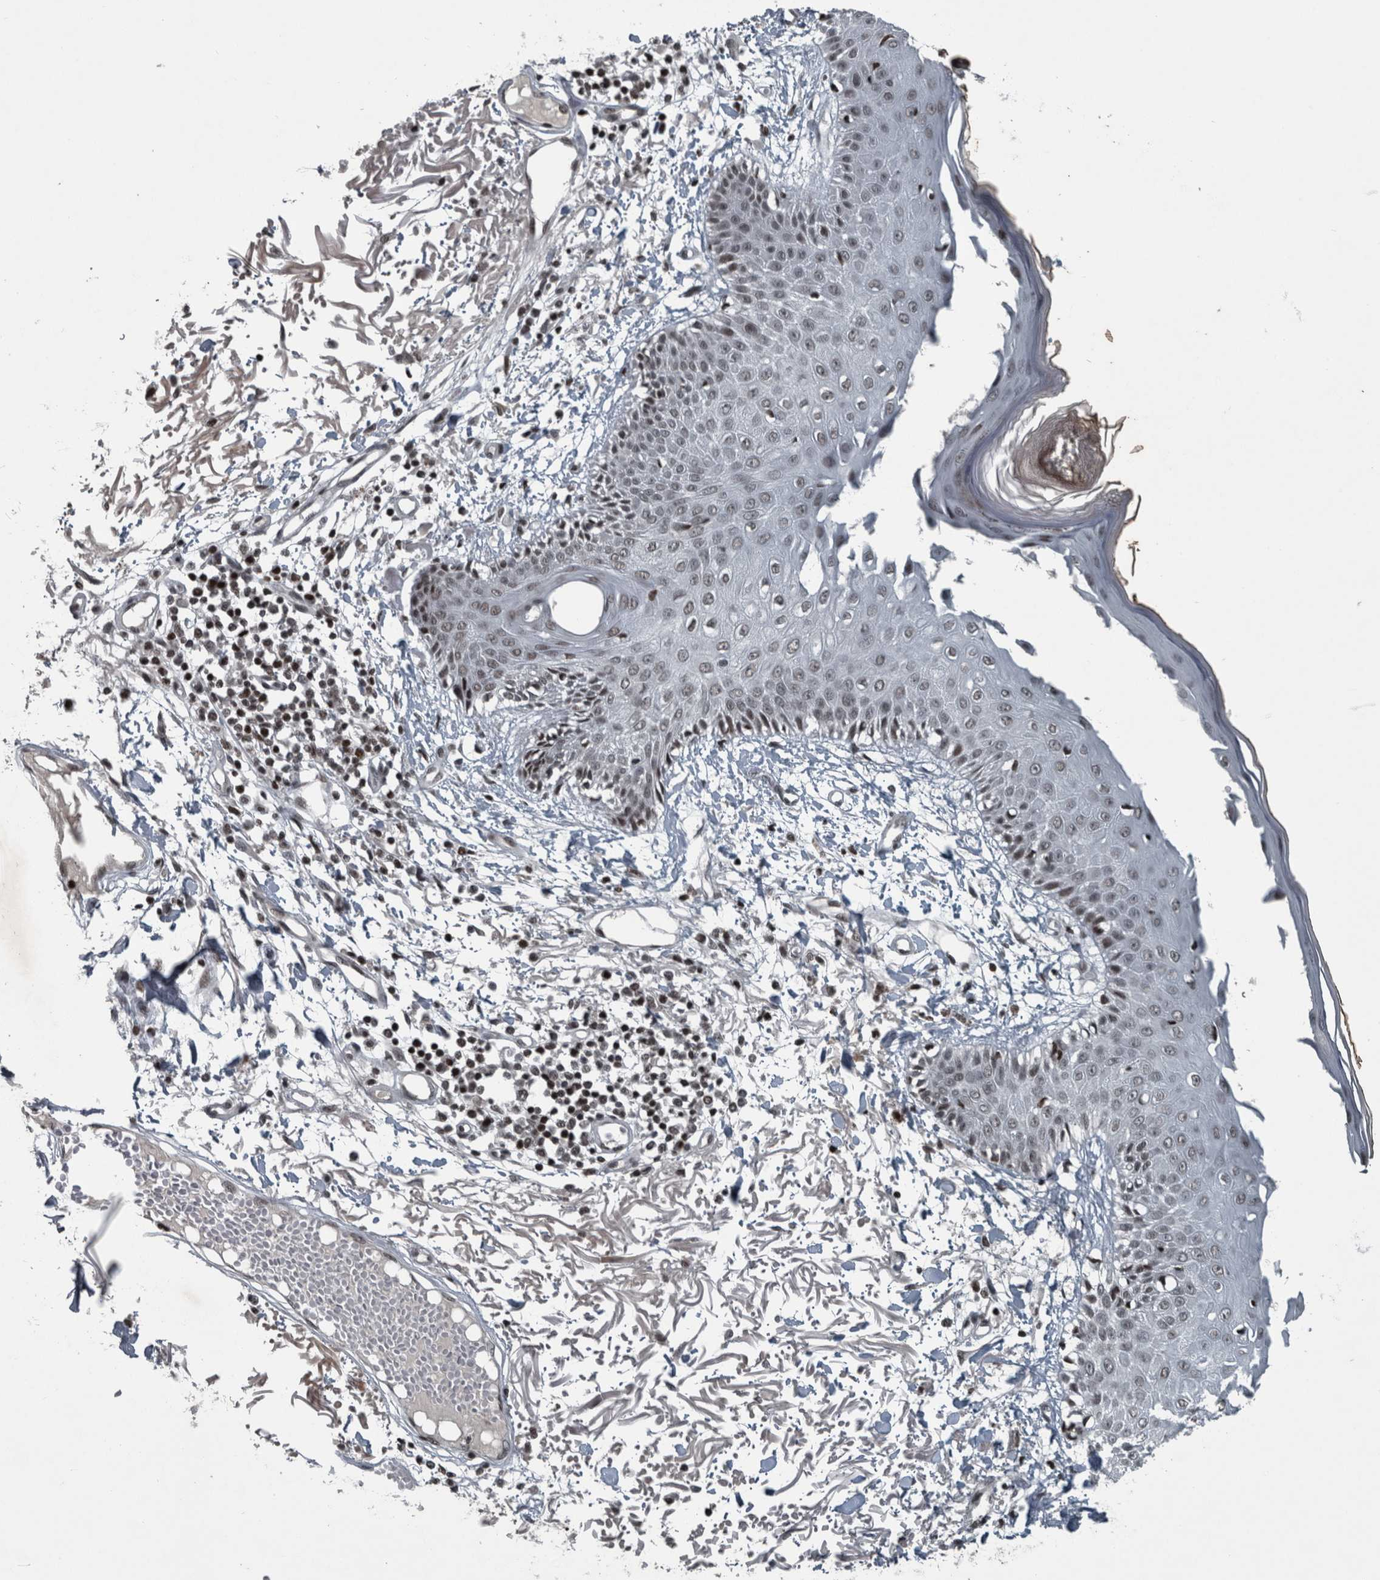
{"staining": {"intensity": "strong", "quantity": ">75%", "location": "nuclear"}, "tissue": "skin", "cell_type": "Fibroblasts", "image_type": "normal", "snomed": [{"axis": "morphology", "description": "Normal tissue, NOS"}, {"axis": "morphology", "description": "Squamous cell carcinoma, NOS"}, {"axis": "topography", "description": "Skin"}, {"axis": "topography", "description": "Peripheral nerve tissue"}], "caption": "Protein staining of normal skin exhibits strong nuclear expression in approximately >75% of fibroblasts.", "gene": "UNC50", "patient": {"sex": "male", "age": 83}}